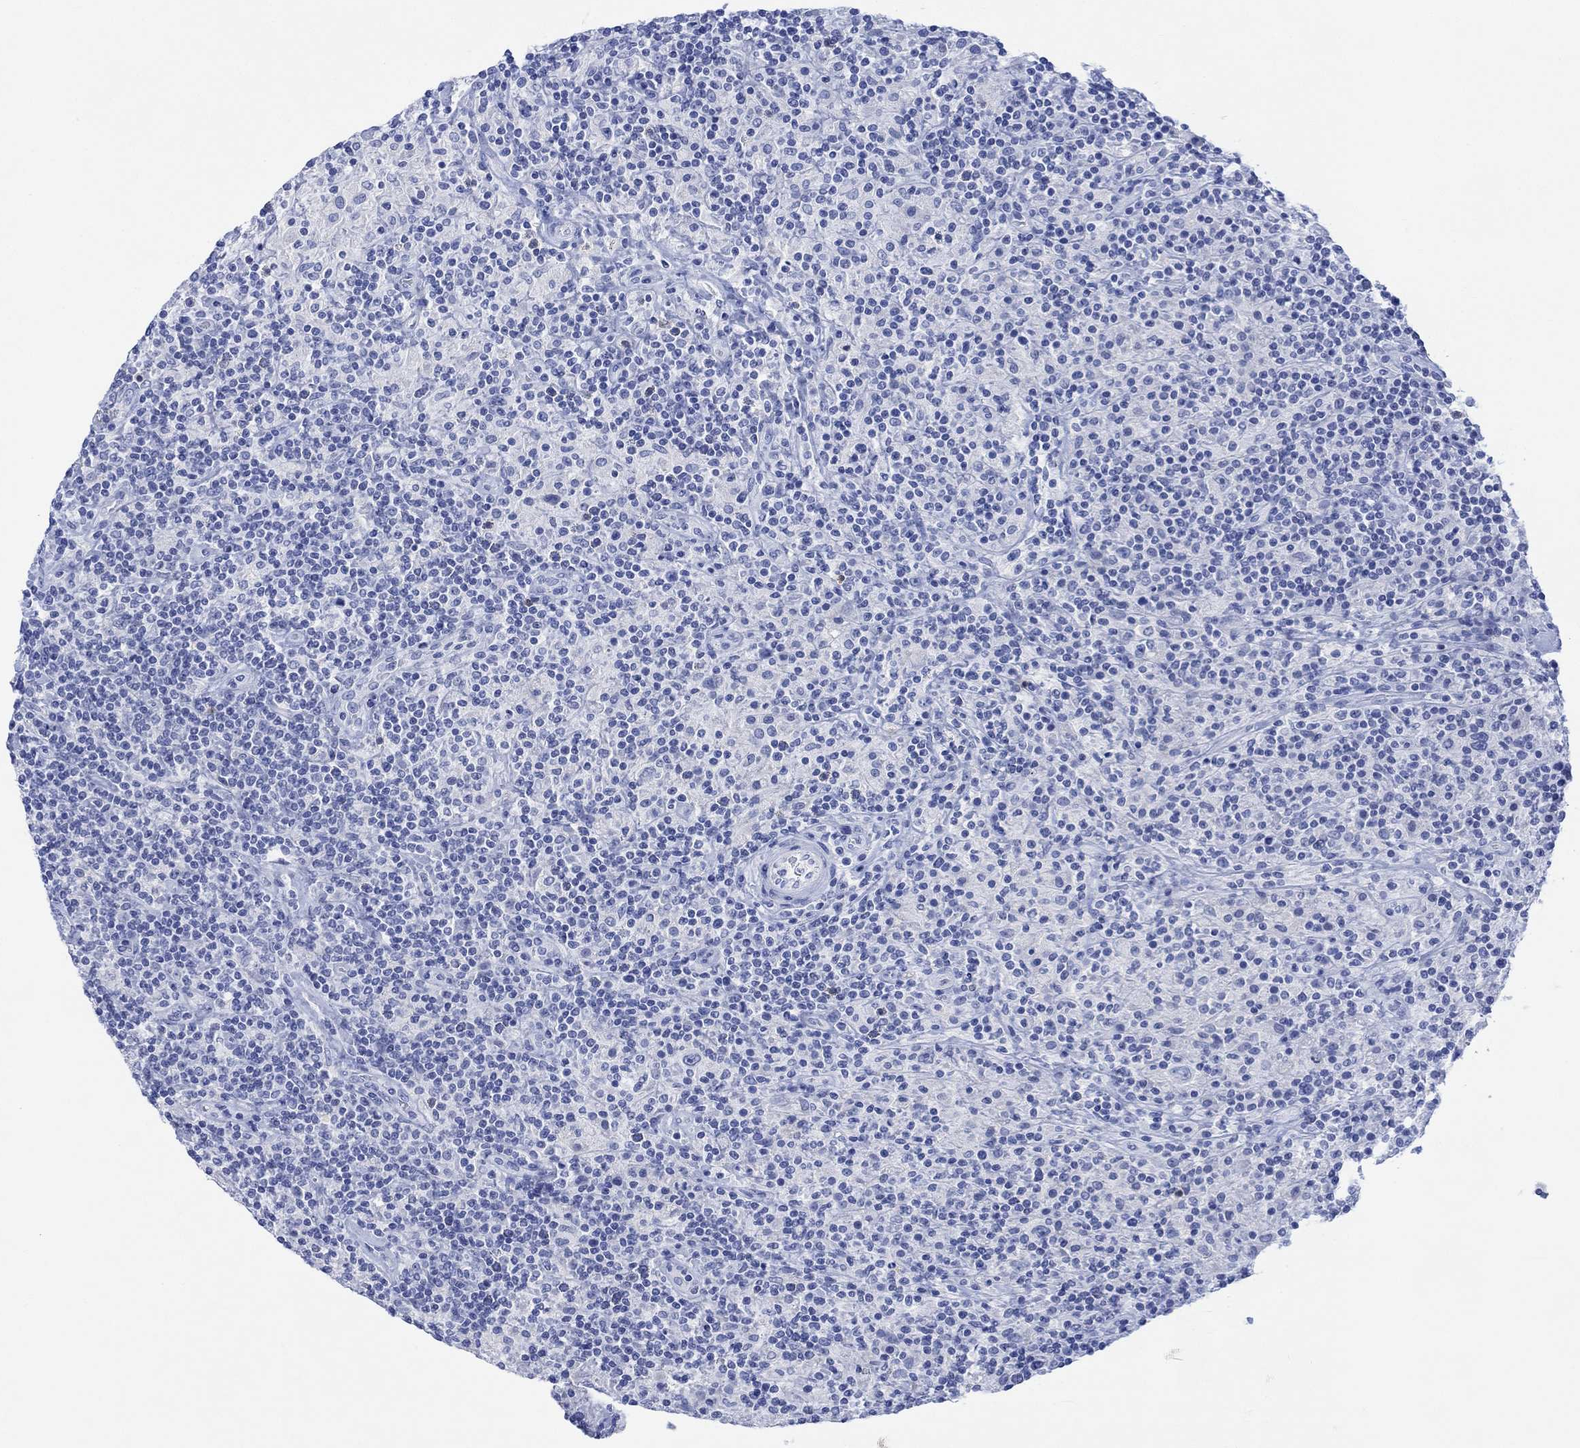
{"staining": {"intensity": "negative", "quantity": "none", "location": "none"}, "tissue": "lymphoma", "cell_type": "Tumor cells", "image_type": "cancer", "snomed": [{"axis": "morphology", "description": "Hodgkin's disease, NOS"}, {"axis": "topography", "description": "Lymph node"}], "caption": "The IHC image has no significant positivity in tumor cells of lymphoma tissue. (DAB (3,3'-diaminobenzidine) IHC with hematoxylin counter stain).", "gene": "CALCA", "patient": {"sex": "male", "age": 70}}